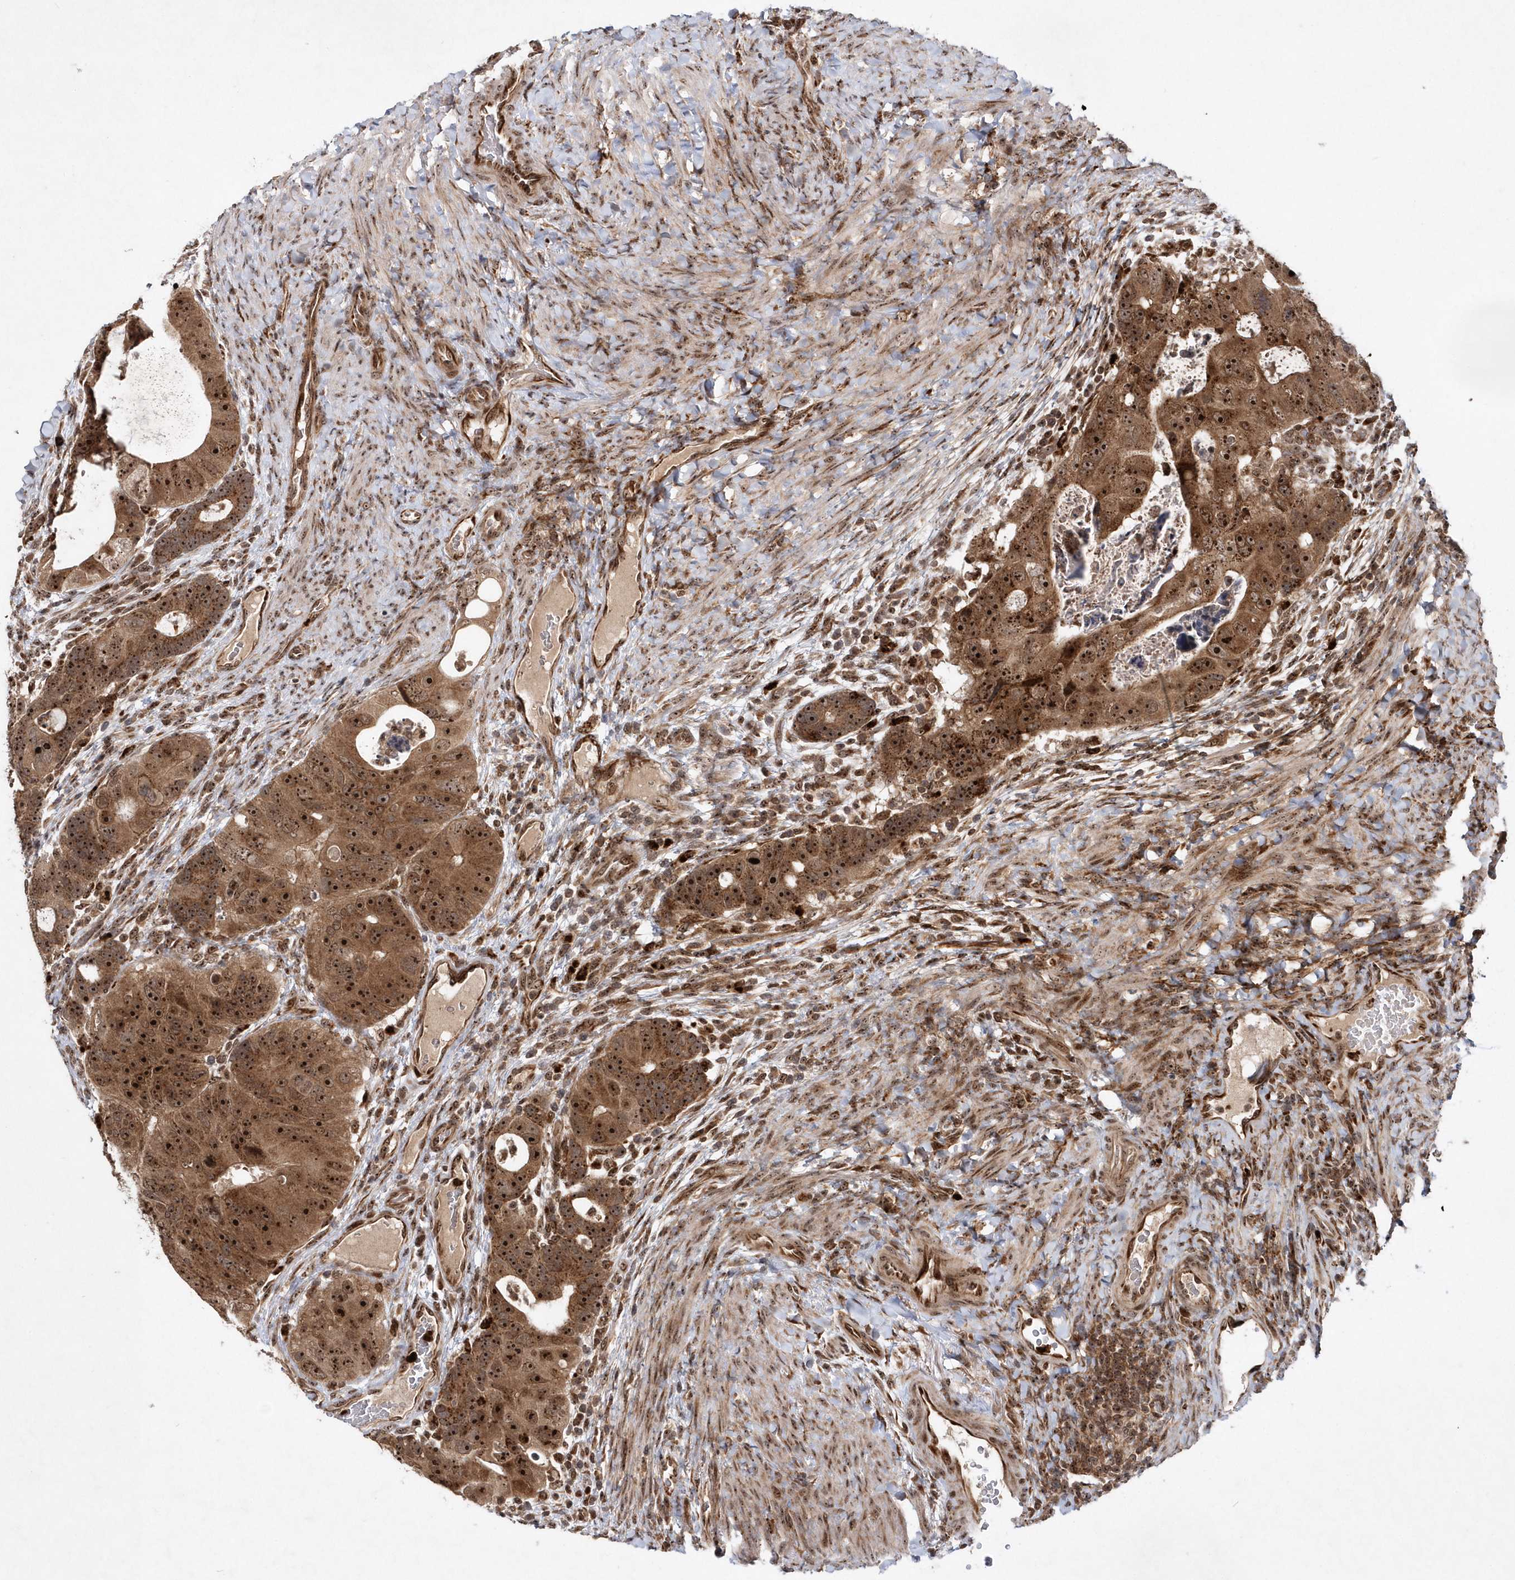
{"staining": {"intensity": "strong", "quantity": ">75%", "location": "cytoplasmic/membranous,nuclear"}, "tissue": "colorectal cancer", "cell_type": "Tumor cells", "image_type": "cancer", "snomed": [{"axis": "morphology", "description": "Adenocarcinoma, NOS"}, {"axis": "topography", "description": "Rectum"}], "caption": "An immunohistochemistry histopathology image of tumor tissue is shown. Protein staining in brown shows strong cytoplasmic/membranous and nuclear positivity in adenocarcinoma (colorectal) within tumor cells.", "gene": "SOWAHB", "patient": {"sex": "male", "age": 59}}